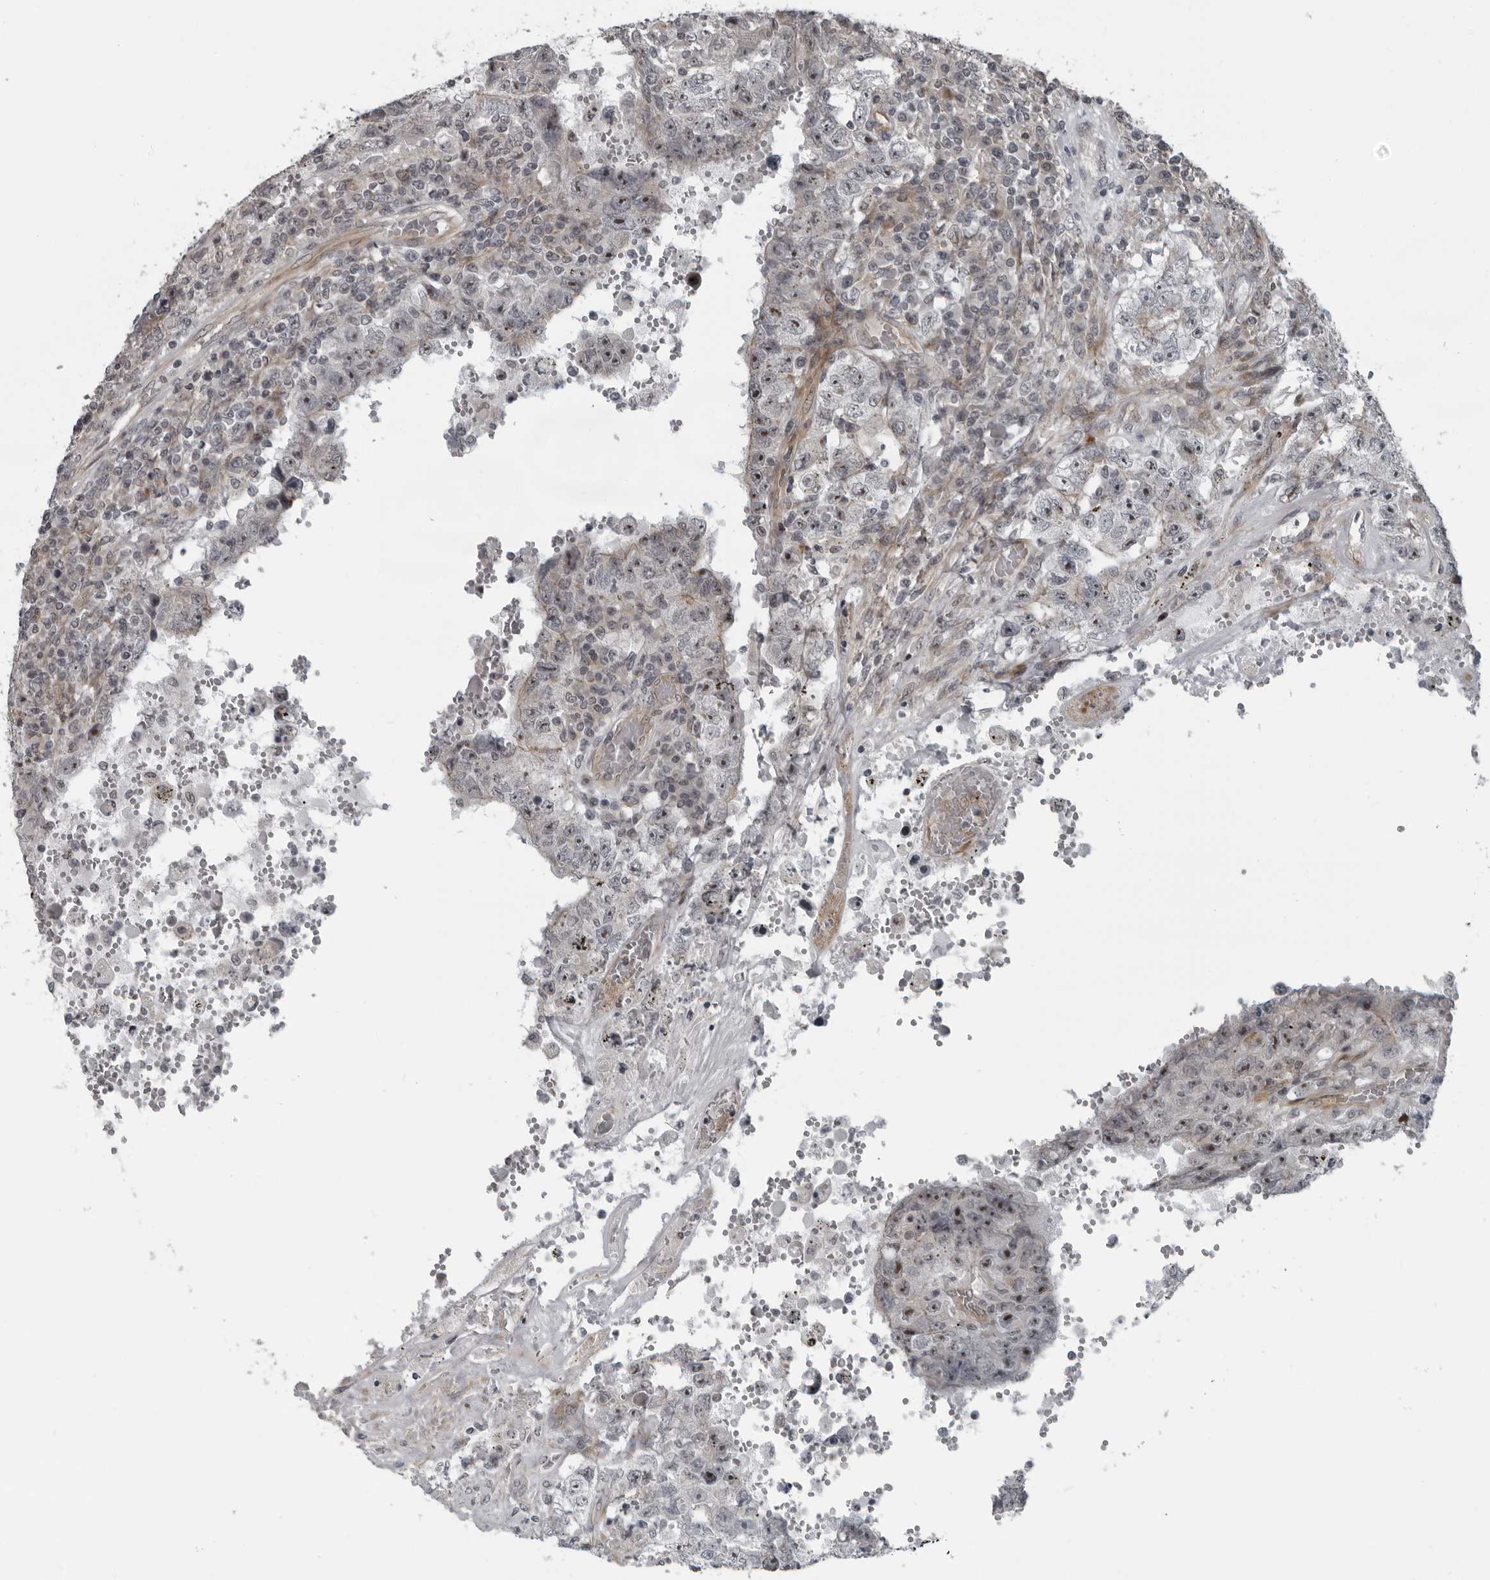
{"staining": {"intensity": "moderate", "quantity": ">75%", "location": "nuclear"}, "tissue": "testis cancer", "cell_type": "Tumor cells", "image_type": "cancer", "snomed": [{"axis": "morphology", "description": "Carcinoma, Embryonal, NOS"}, {"axis": "topography", "description": "Testis"}], "caption": "This is an image of immunohistochemistry (IHC) staining of testis embryonal carcinoma, which shows moderate positivity in the nuclear of tumor cells.", "gene": "FAM102B", "patient": {"sex": "male", "age": 26}}